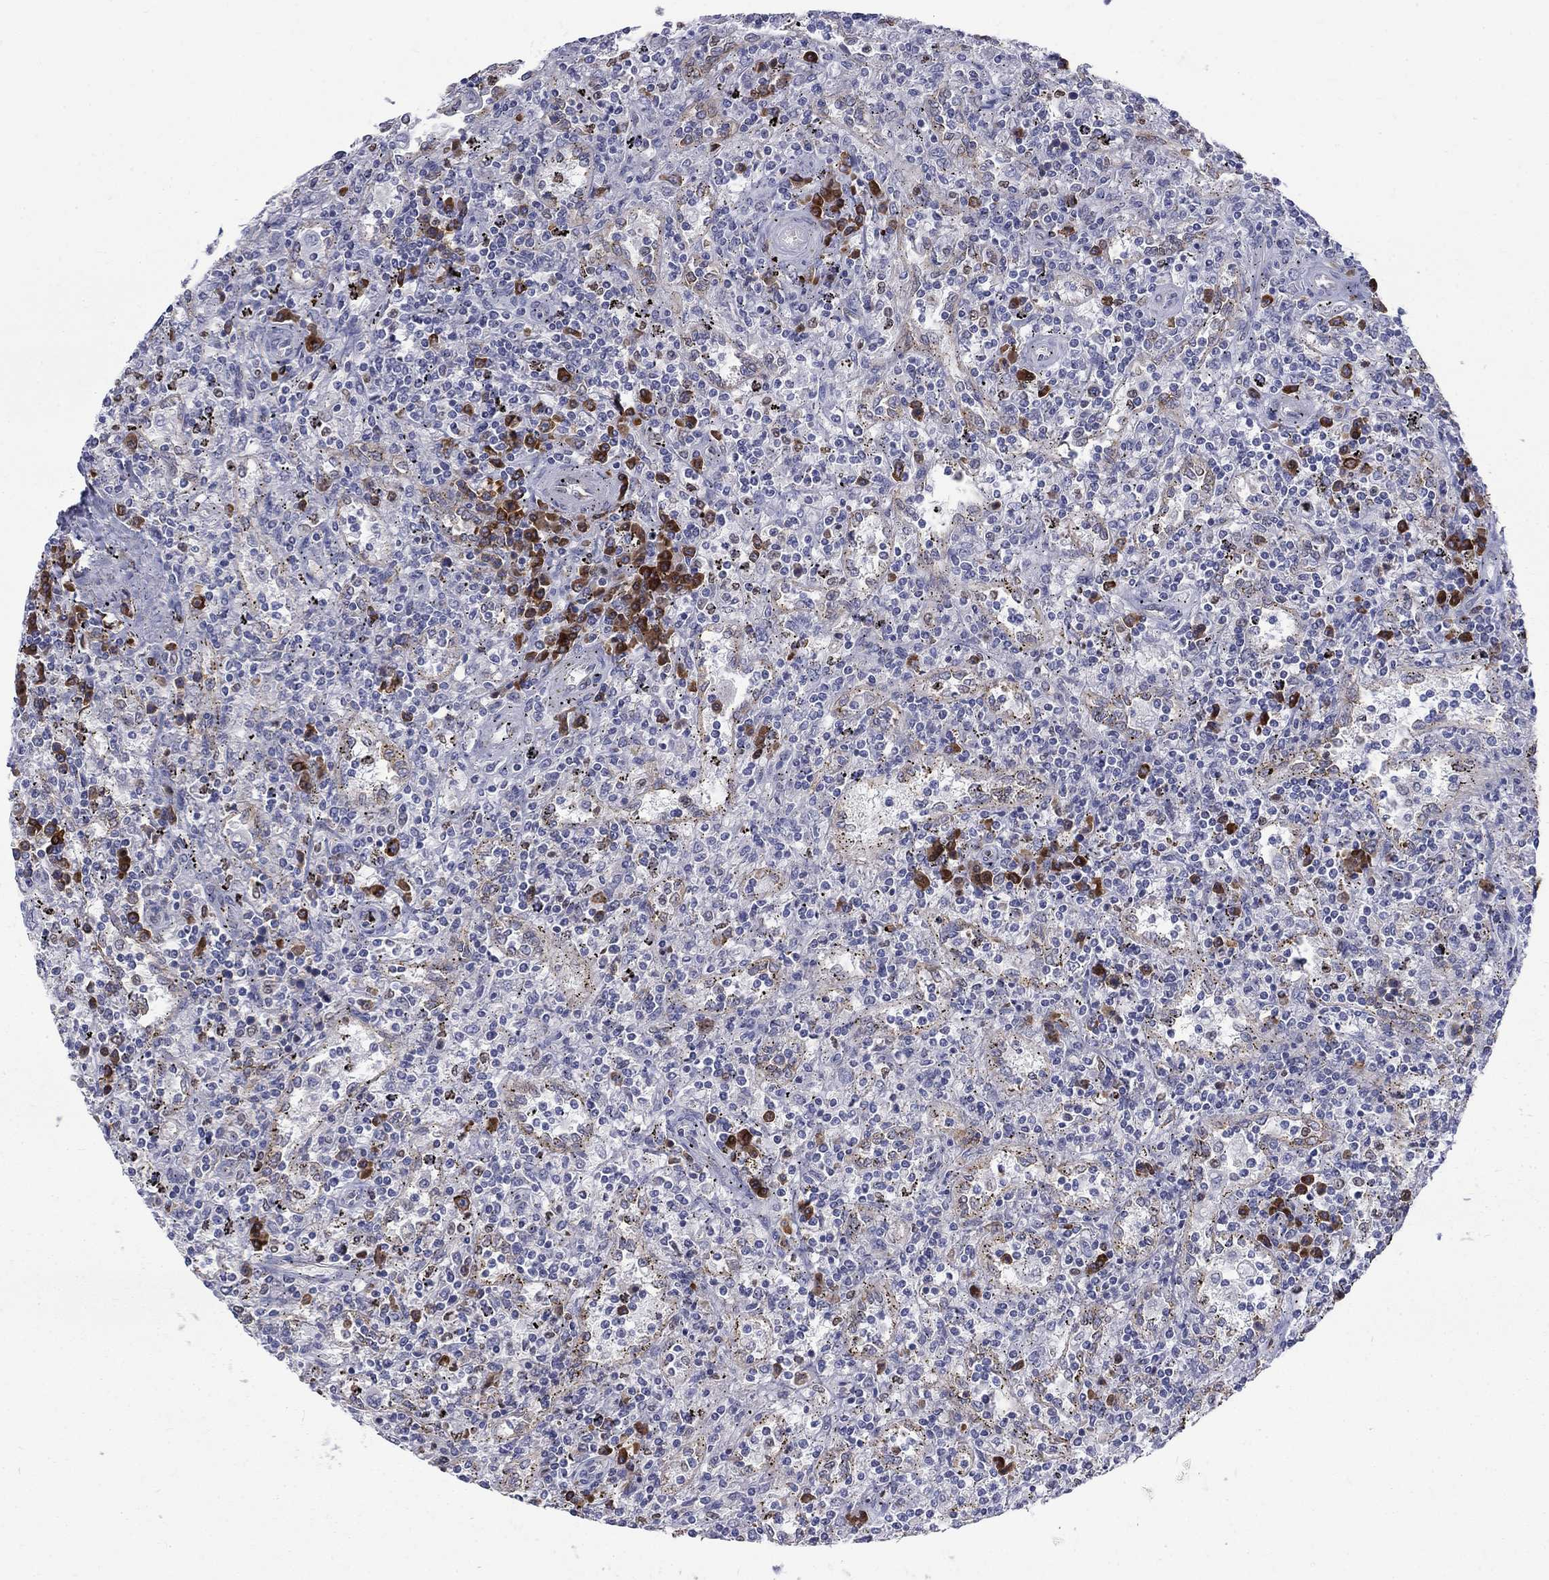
{"staining": {"intensity": "negative", "quantity": "none", "location": "none"}, "tissue": "lymphoma", "cell_type": "Tumor cells", "image_type": "cancer", "snomed": [{"axis": "morphology", "description": "Malignant lymphoma, non-Hodgkin's type, Low grade"}, {"axis": "topography", "description": "Spleen"}], "caption": "This is an immunohistochemistry (IHC) histopathology image of malignant lymphoma, non-Hodgkin's type (low-grade). There is no staining in tumor cells.", "gene": "PABPC4", "patient": {"sex": "male", "age": 62}}